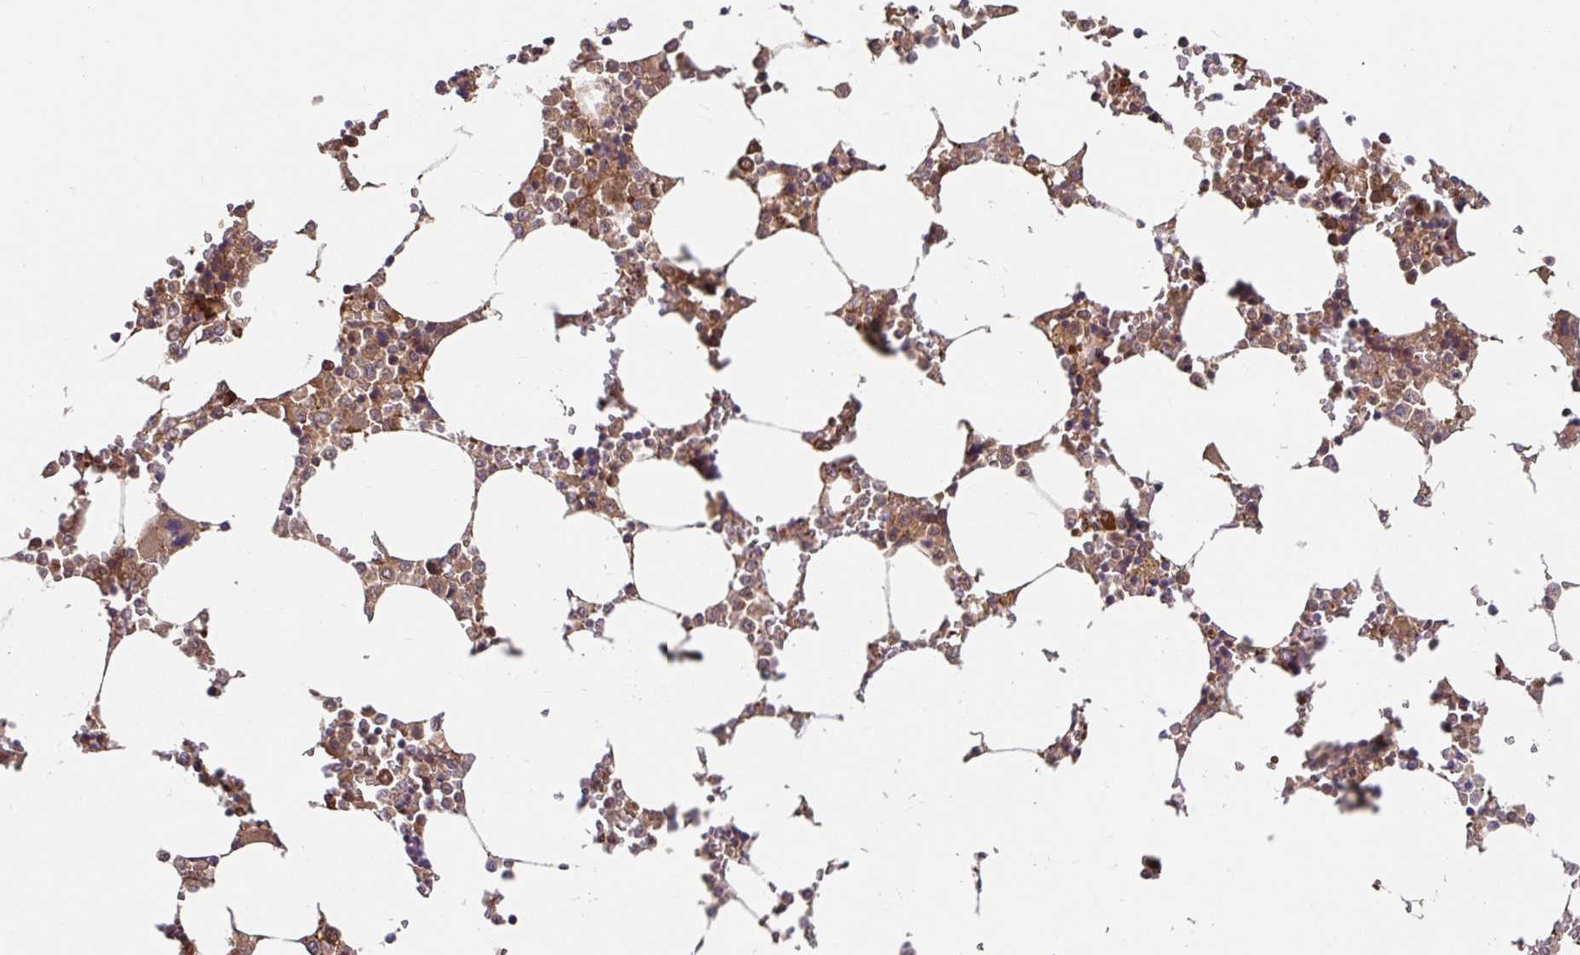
{"staining": {"intensity": "moderate", "quantity": ">75%", "location": "cytoplasmic/membranous"}, "tissue": "bone marrow", "cell_type": "Hematopoietic cells", "image_type": "normal", "snomed": [{"axis": "morphology", "description": "Normal tissue, NOS"}, {"axis": "topography", "description": "Bone marrow"}], "caption": "IHC histopathology image of normal human bone marrow stained for a protein (brown), which exhibits medium levels of moderate cytoplasmic/membranous staining in about >75% of hematopoietic cells.", "gene": "BLVRA", "patient": {"sex": "male", "age": 64}}